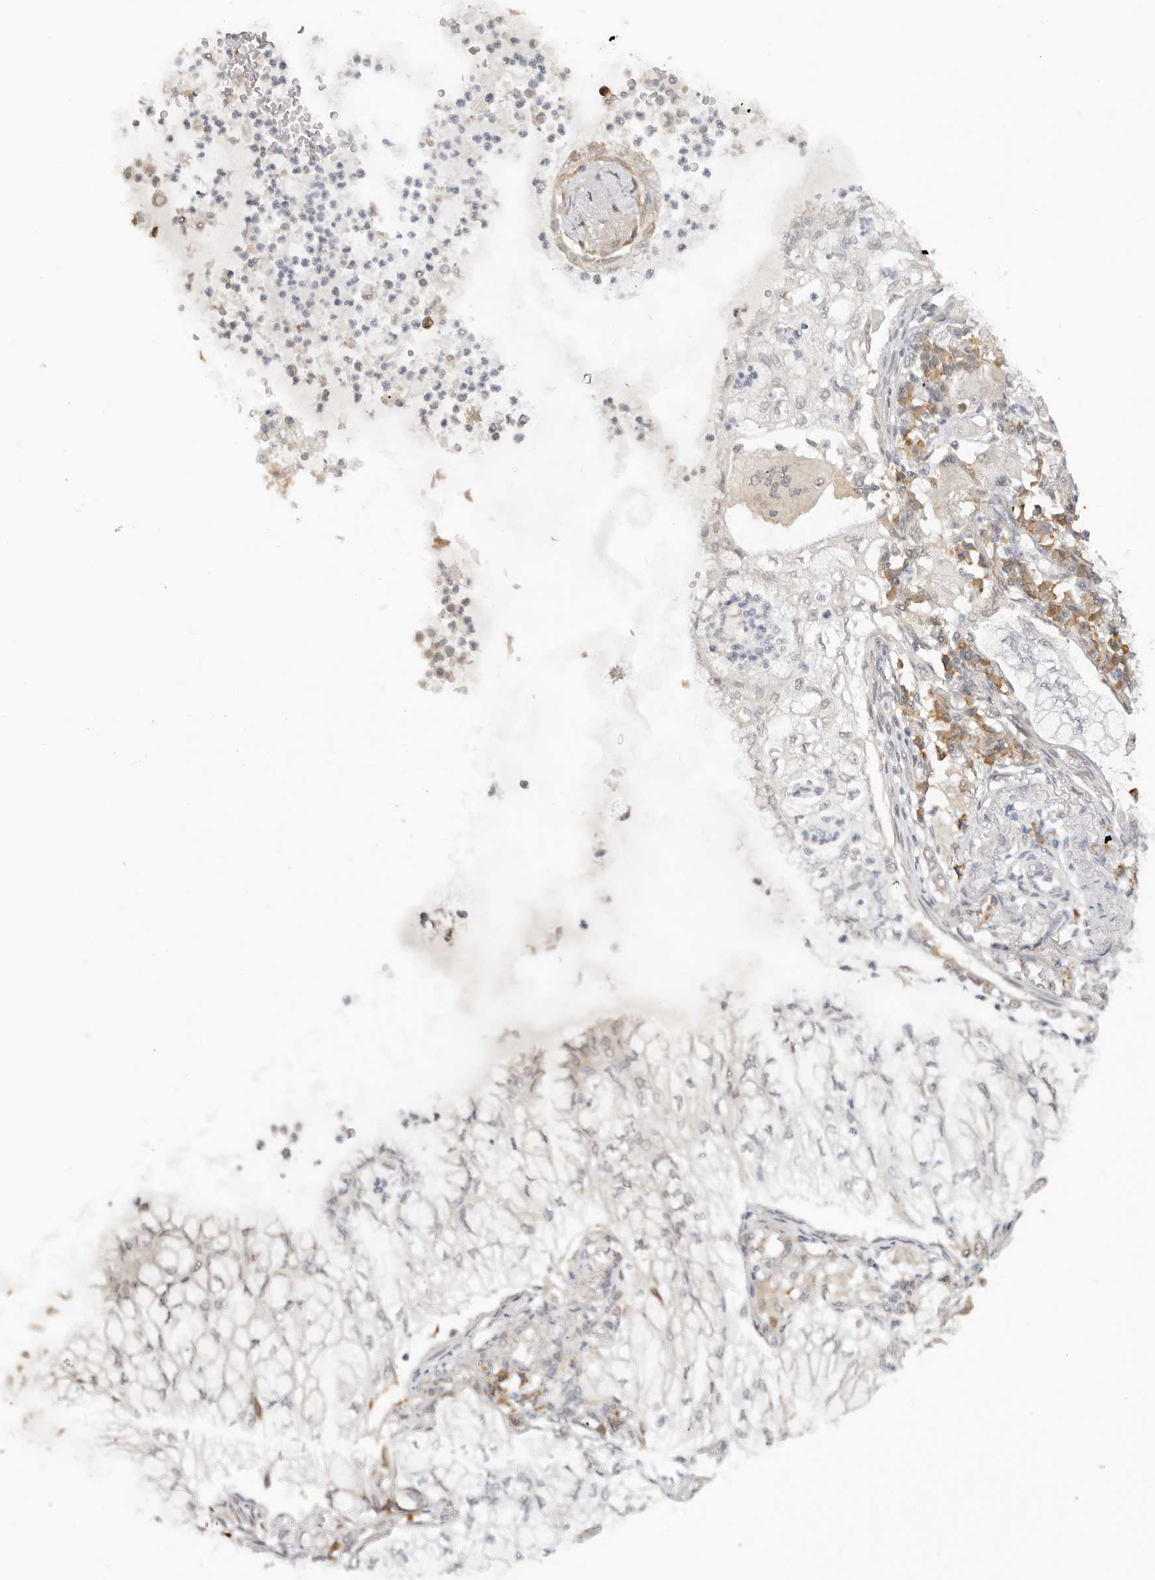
{"staining": {"intensity": "negative", "quantity": "none", "location": "none"}, "tissue": "lung cancer", "cell_type": "Tumor cells", "image_type": "cancer", "snomed": [{"axis": "morphology", "description": "Adenocarcinoma, NOS"}, {"axis": "topography", "description": "Lung"}], "caption": "Histopathology image shows no protein positivity in tumor cells of lung cancer (adenocarcinoma) tissue. (Stains: DAB immunohistochemistry (IHC) with hematoxylin counter stain, Microscopy: brightfield microscopy at high magnification).", "gene": "LARP7", "patient": {"sex": "female", "age": 70}}